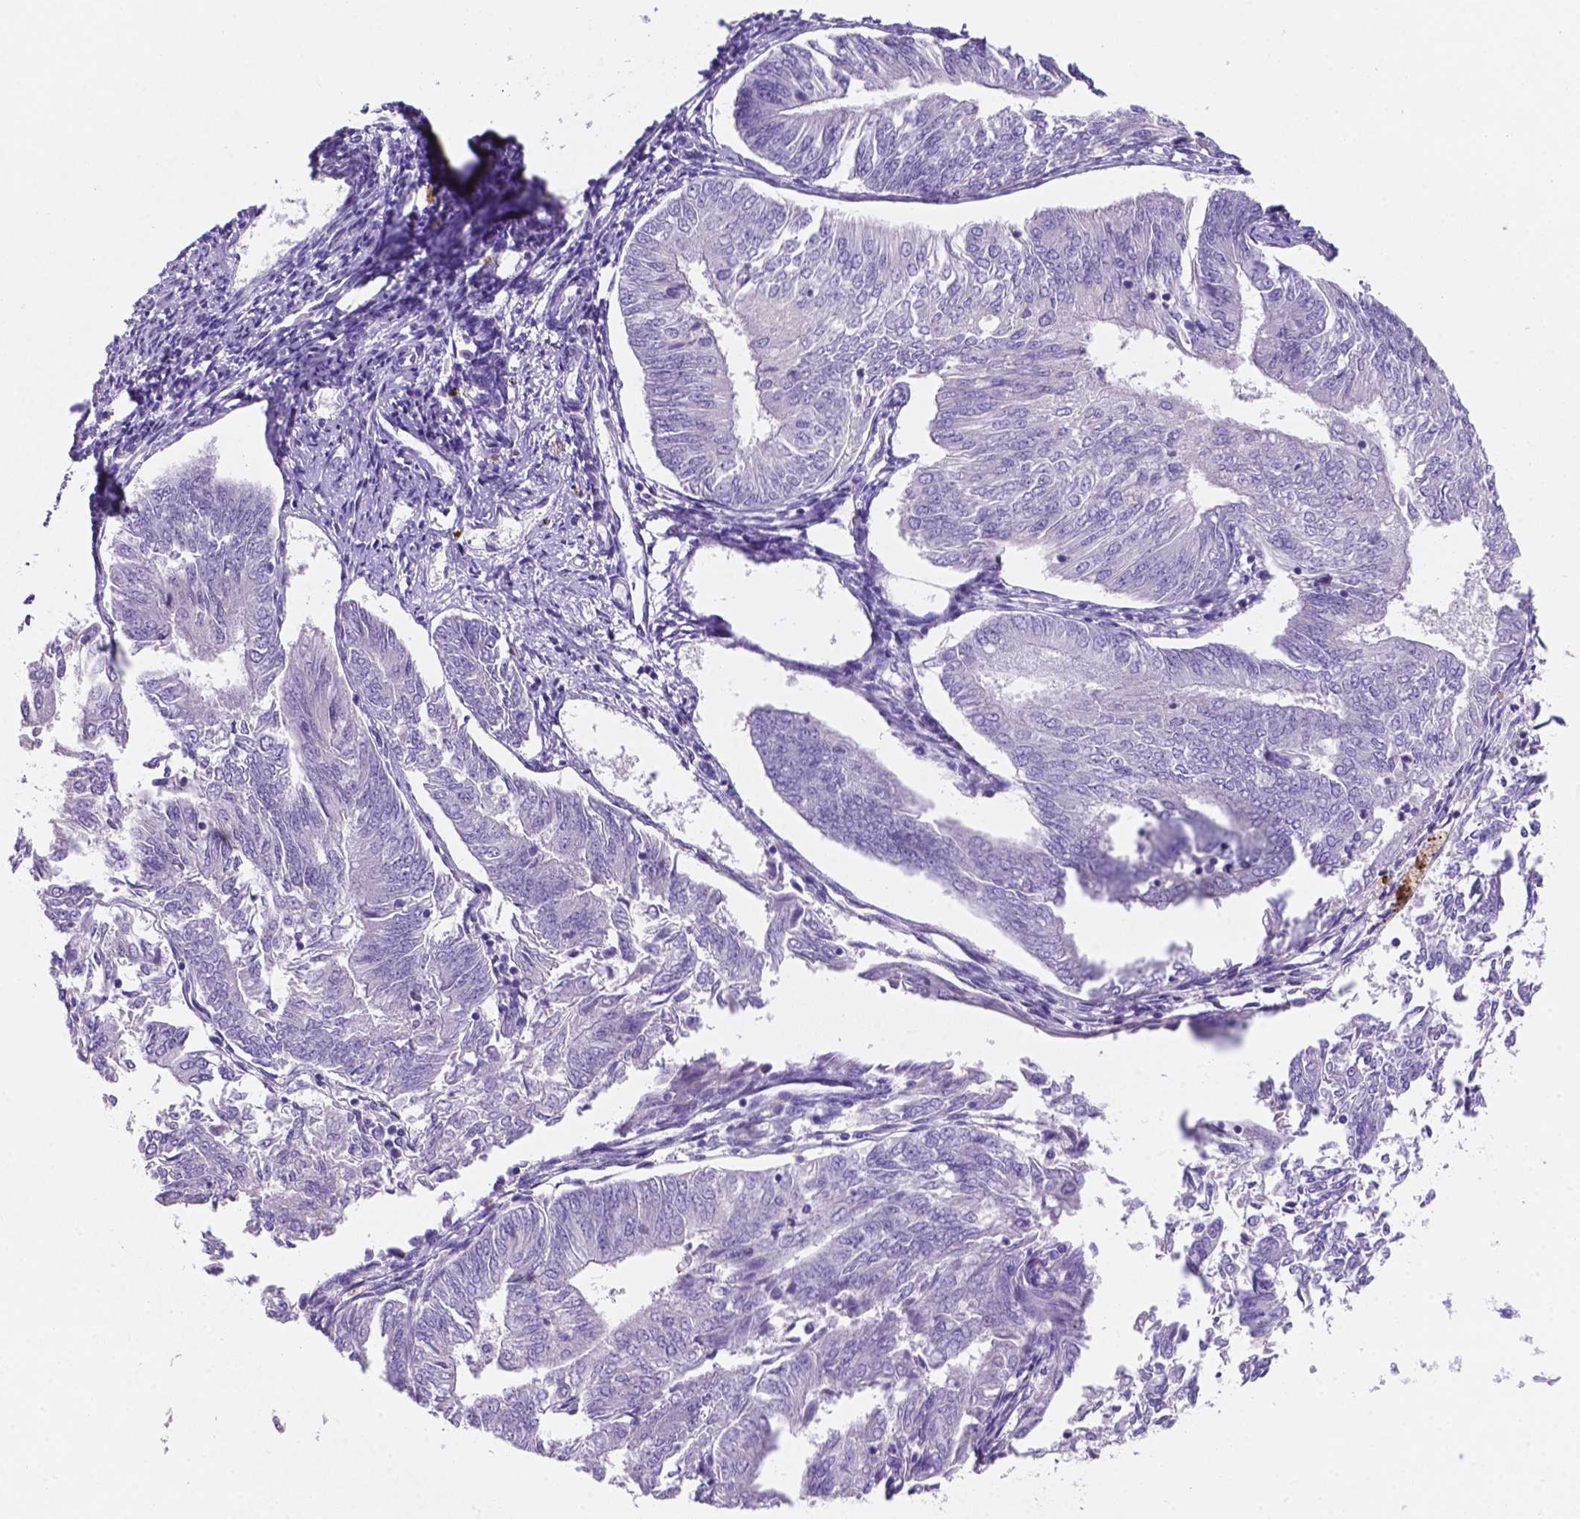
{"staining": {"intensity": "negative", "quantity": "none", "location": "none"}, "tissue": "endometrial cancer", "cell_type": "Tumor cells", "image_type": "cancer", "snomed": [{"axis": "morphology", "description": "Adenocarcinoma, NOS"}, {"axis": "topography", "description": "Endometrium"}], "caption": "An immunohistochemistry micrograph of endometrial adenocarcinoma is shown. There is no staining in tumor cells of endometrial adenocarcinoma.", "gene": "EBLN2", "patient": {"sex": "female", "age": 58}}